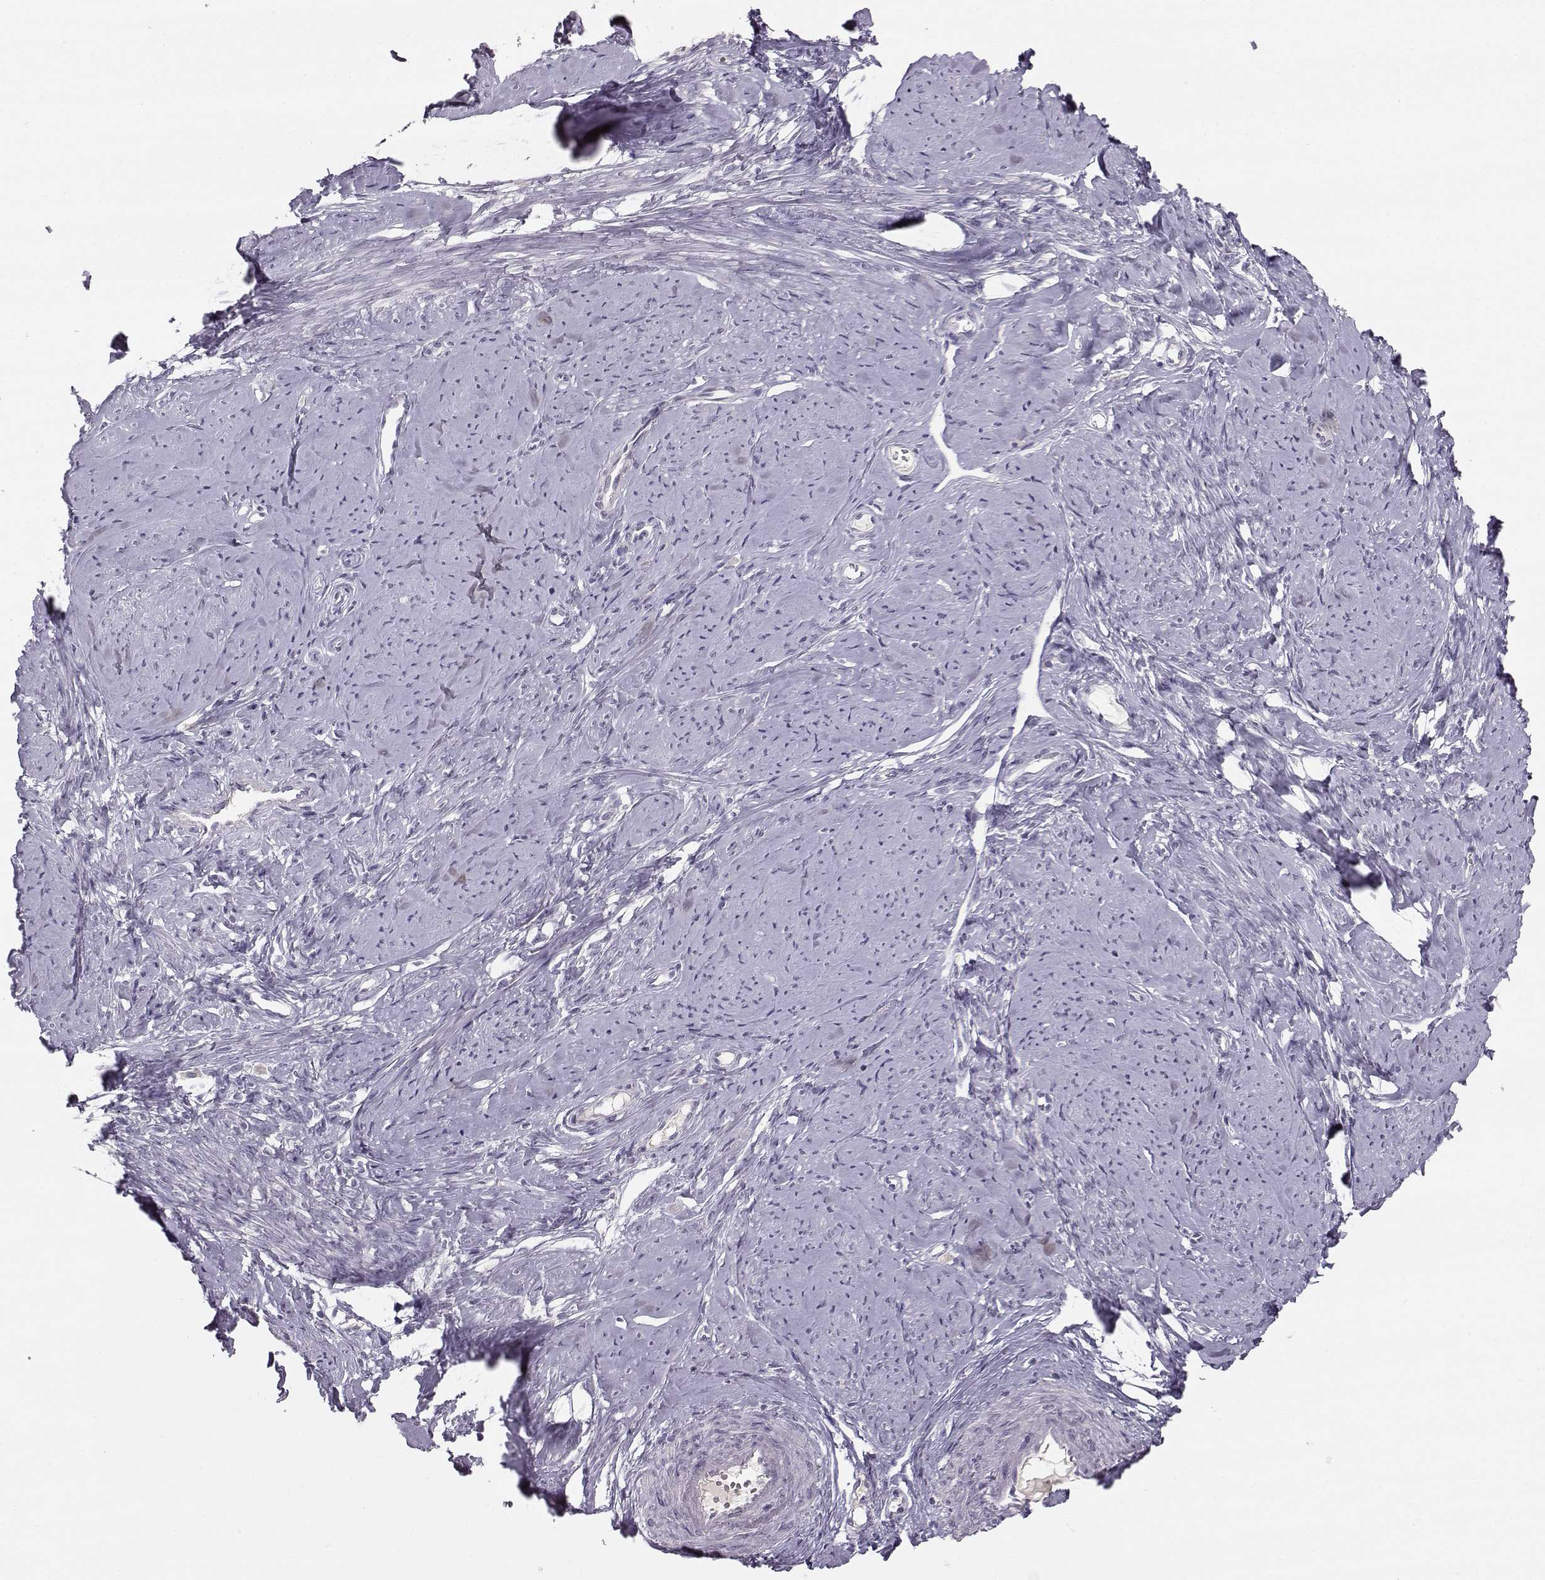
{"staining": {"intensity": "negative", "quantity": "none", "location": "none"}, "tissue": "smooth muscle", "cell_type": "Smooth muscle cells", "image_type": "normal", "snomed": [{"axis": "morphology", "description": "Normal tissue, NOS"}, {"axis": "topography", "description": "Smooth muscle"}], "caption": "This is an immunohistochemistry (IHC) histopathology image of normal smooth muscle. There is no positivity in smooth muscle cells.", "gene": "ACSL6", "patient": {"sex": "female", "age": 48}}